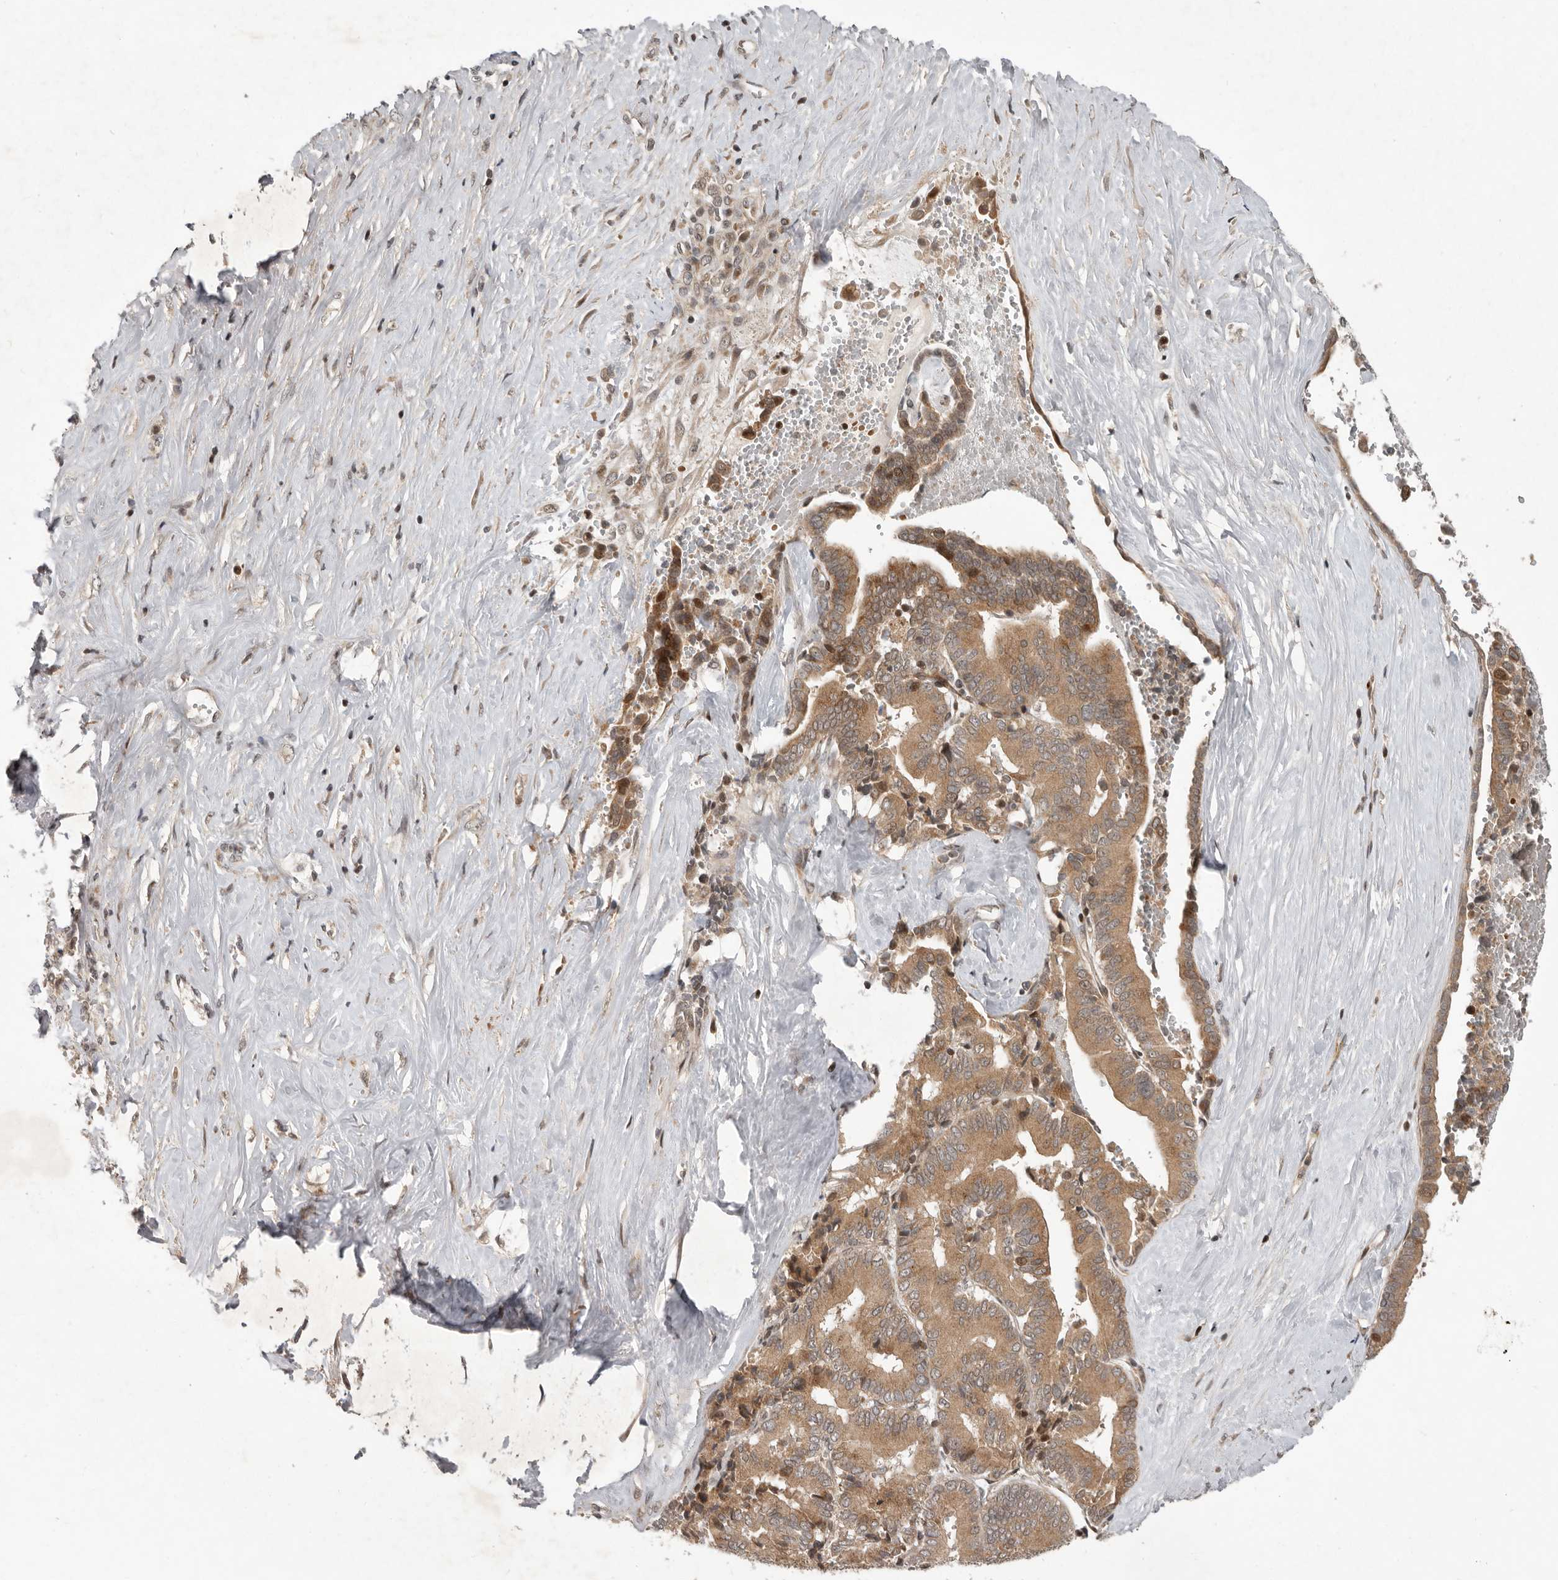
{"staining": {"intensity": "moderate", "quantity": ">75%", "location": "cytoplasmic/membranous,nuclear"}, "tissue": "liver cancer", "cell_type": "Tumor cells", "image_type": "cancer", "snomed": [{"axis": "morphology", "description": "Cholangiocarcinoma"}, {"axis": "topography", "description": "Liver"}], "caption": "A brown stain labels moderate cytoplasmic/membranous and nuclear staining of a protein in human liver cancer tumor cells.", "gene": "RABIF", "patient": {"sex": "female", "age": 75}}